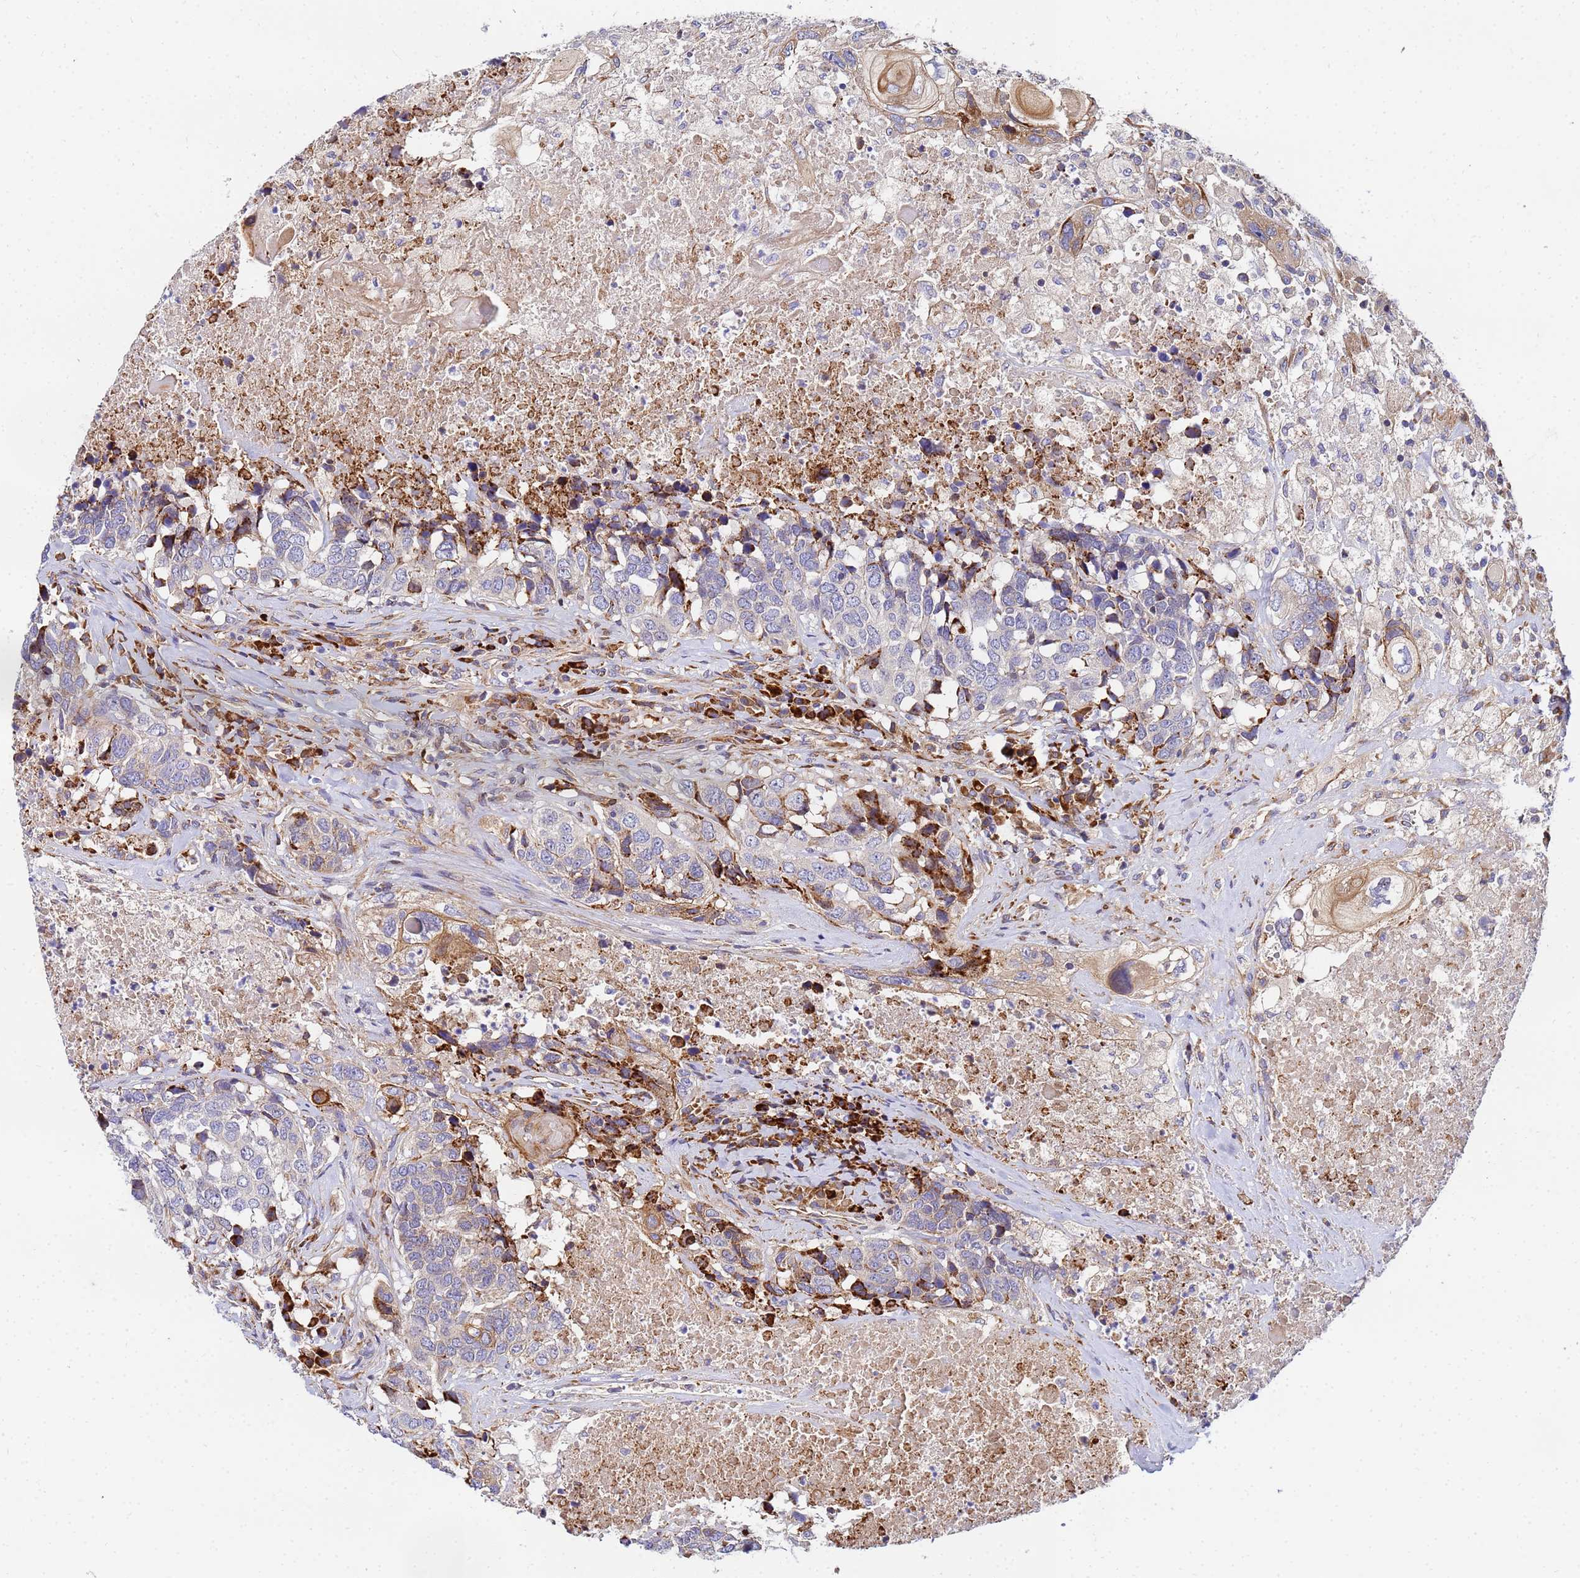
{"staining": {"intensity": "negative", "quantity": "none", "location": "none"}, "tissue": "head and neck cancer", "cell_type": "Tumor cells", "image_type": "cancer", "snomed": [{"axis": "morphology", "description": "Squamous cell carcinoma, NOS"}, {"axis": "topography", "description": "Head-Neck"}], "caption": "Tumor cells show no significant protein expression in head and neck cancer (squamous cell carcinoma). Brightfield microscopy of immunohistochemistry stained with DAB (brown) and hematoxylin (blue), captured at high magnification.", "gene": "POM121", "patient": {"sex": "male", "age": 66}}